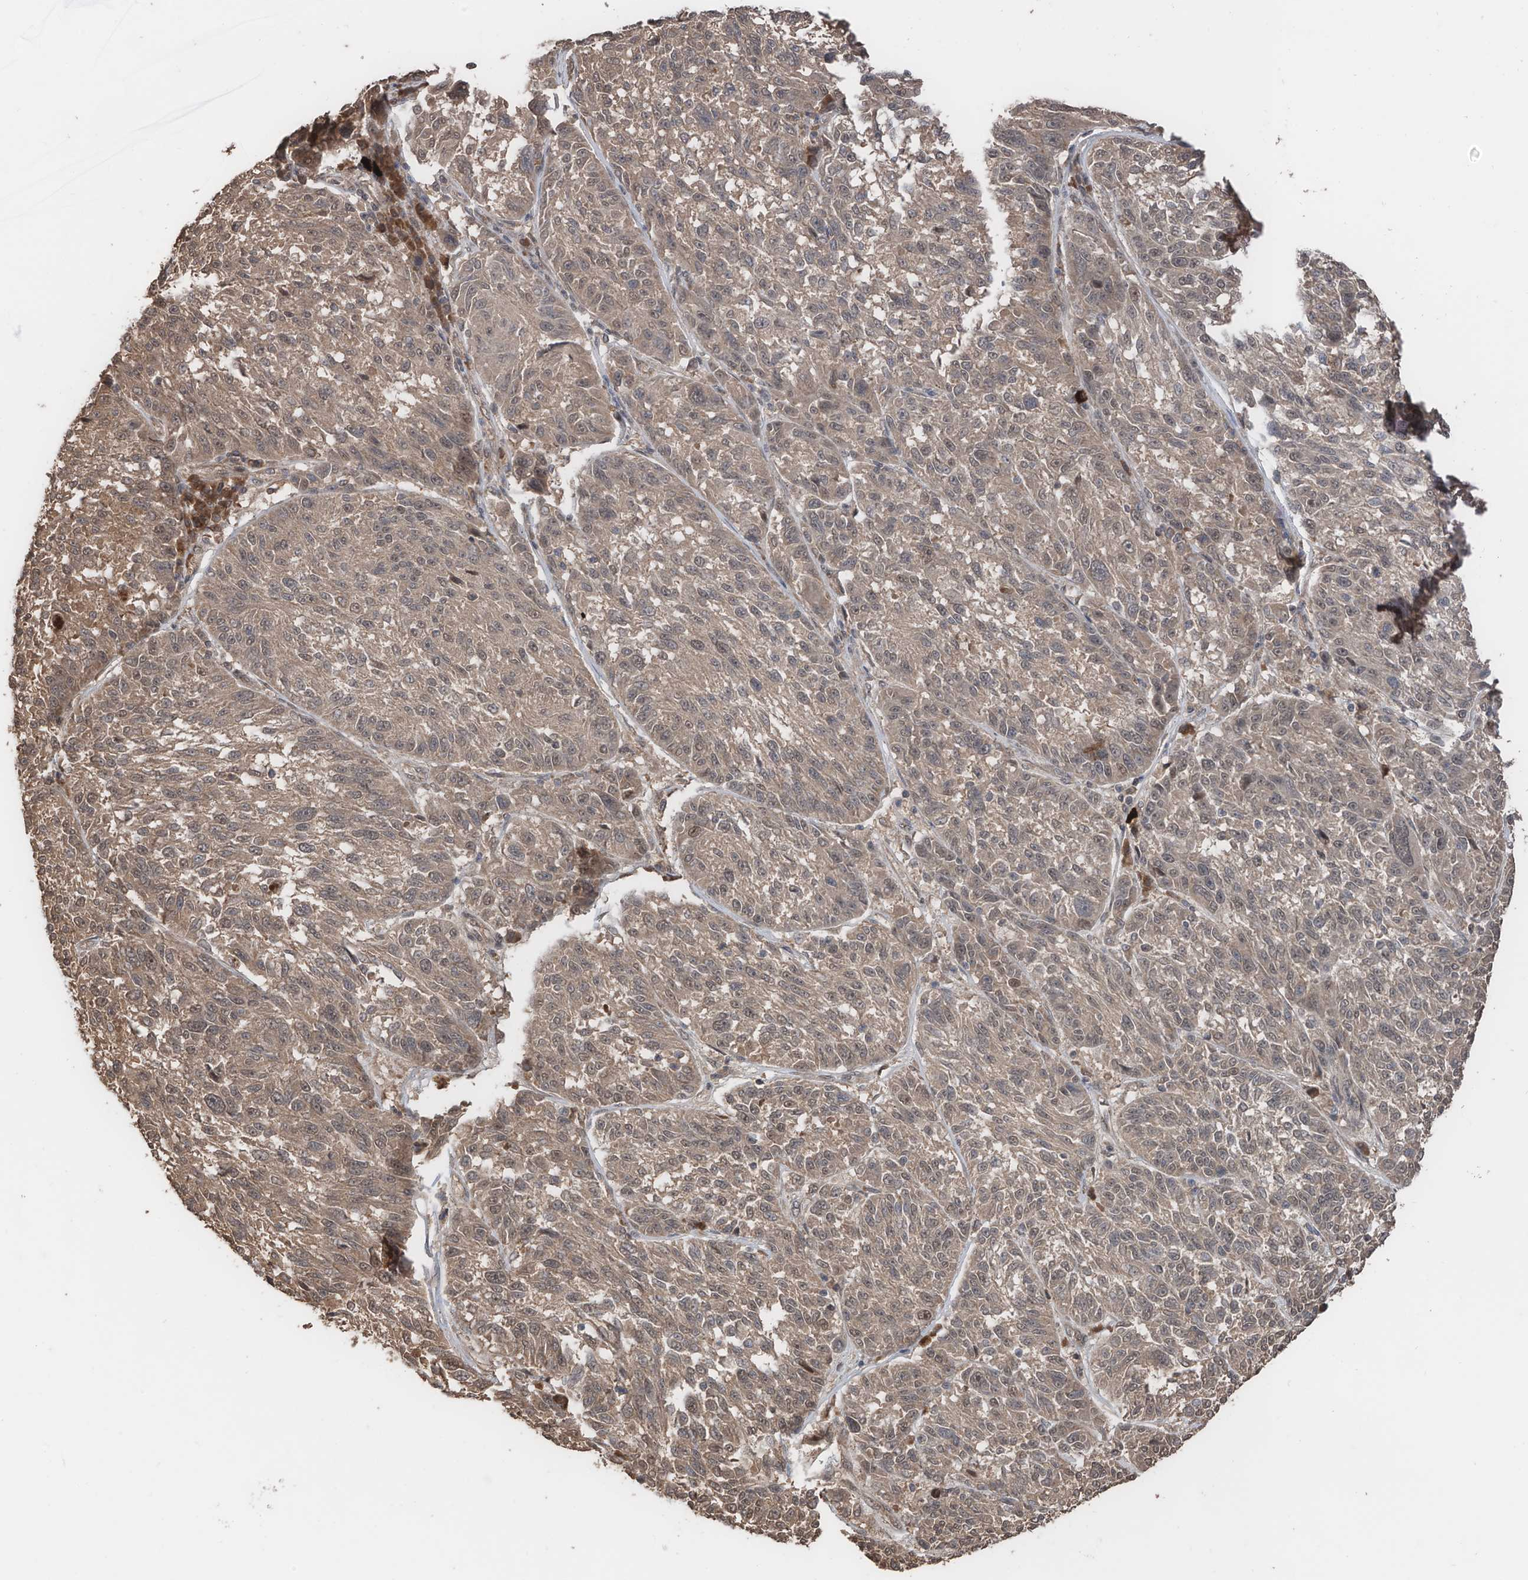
{"staining": {"intensity": "weak", "quantity": ">75%", "location": "cytoplasmic/membranous,nuclear"}, "tissue": "melanoma", "cell_type": "Tumor cells", "image_type": "cancer", "snomed": [{"axis": "morphology", "description": "Malignant melanoma, NOS"}, {"axis": "topography", "description": "Skin"}], "caption": "An image of human melanoma stained for a protein shows weak cytoplasmic/membranous and nuclear brown staining in tumor cells. (DAB = brown stain, brightfield microscopy at high magnification).", "gene": "FAM135A", "patient": {"sex": "male", "age": 53}}